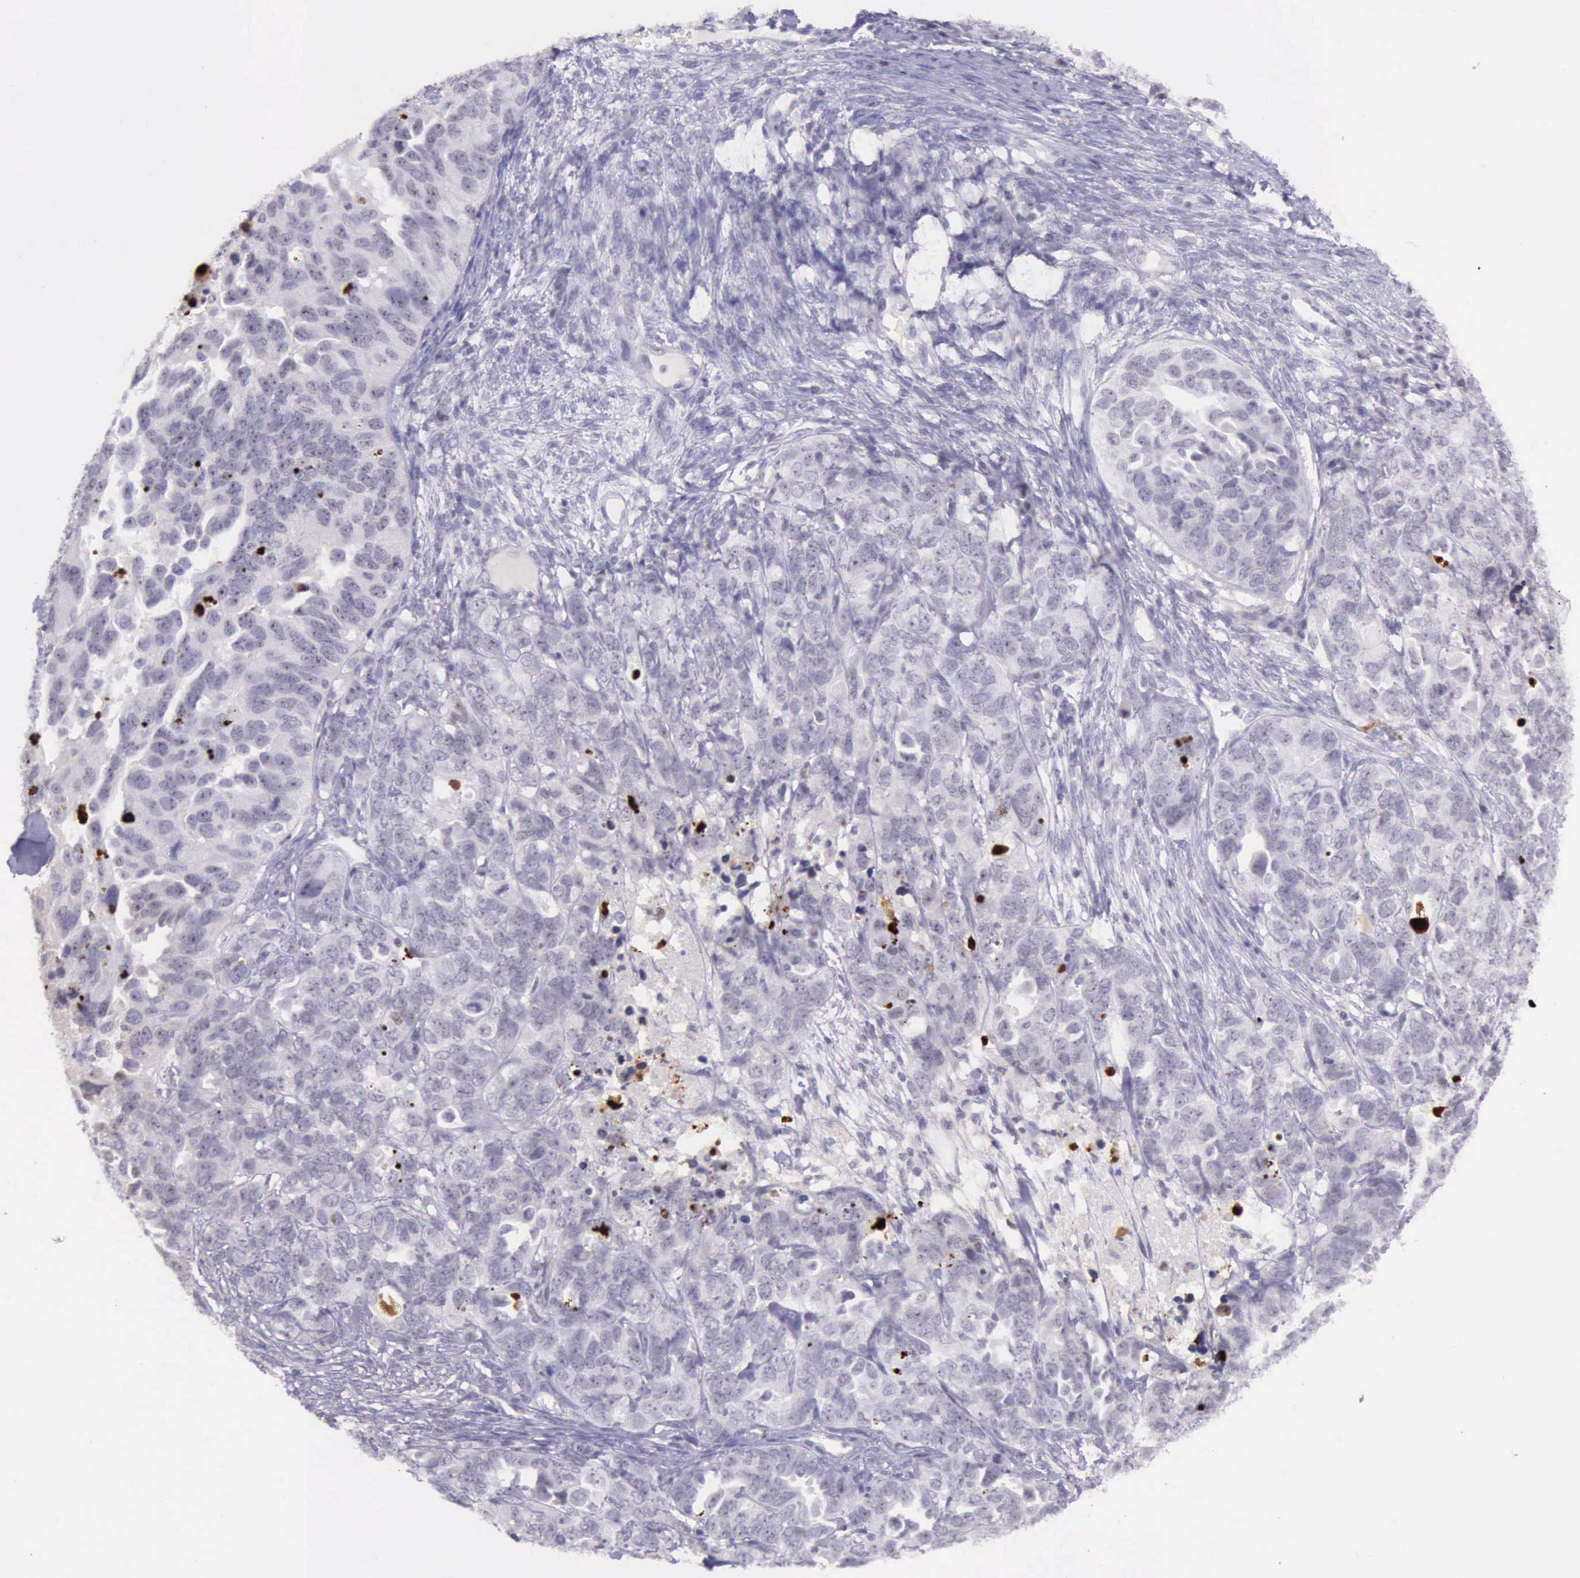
{"staining": {"intensity": "strong", "quantity": "<25%", "location": "nuclear"}, "tissue": "ovarian cancer", "cell_type": "Tumor cells", "image_type": "cancer", "snomed": [{"axis": "morphology", "description": "Cystadenocarcinoma, serous, NOS"}, {"axis": "topography", "description": "Ovary"}], "caption": "This micrograph reveals IHC staining of human serous cystadenocarcinoma (ovarian), with medium strong nuclear expression in approximately <25% of tumor cells.", "gene": "PARP1", "patient": {"sex": "female", "age": 82}}